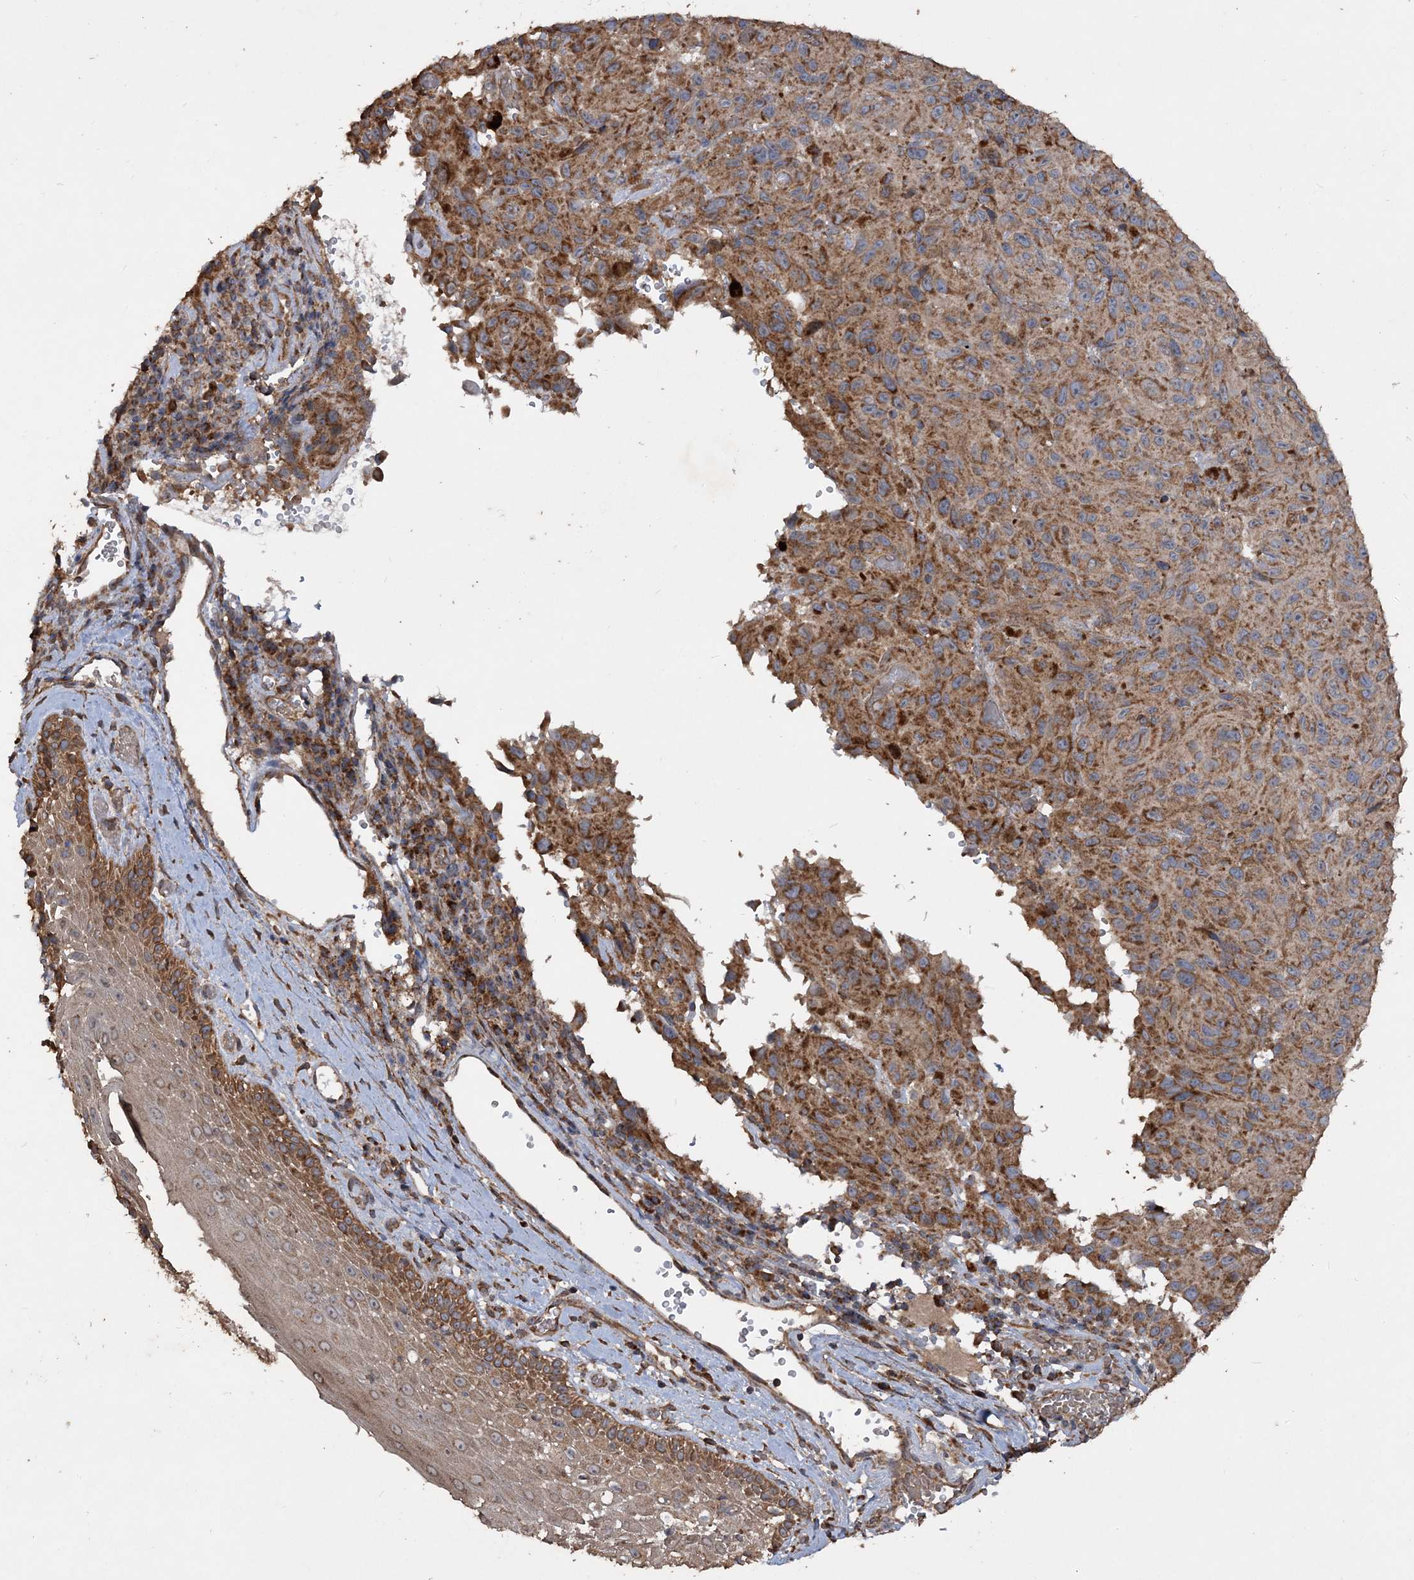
{"staining": {"intensity": "moderate", "quantity": ">75%", "location": "cytoplasmic/membranous"}, "tissue": "melanoma", "cell_type": "Tumor cells", "image_type": "cancer", "snomed": [{"axis": "morphology", "description": "Malignant melanoma, NOS"}, {"axis": "topography", "description": "Skin"}], "caption": "Immunohistochemistry staining of malignant melanoma, which demonstrates medium levels of moderate cytoplasmic/membranous positivity in about >75% of tumor cells indicating moderate cytoplasmic/membranous protein positivity. The staining was performed using DAB (3,3'-diaminobenzidine) (brown) for protein detection and nuclei were counterstained in hematoxylin (blue).", "gene": "POC5", "patient": {"sex": "male", "age": 66}}